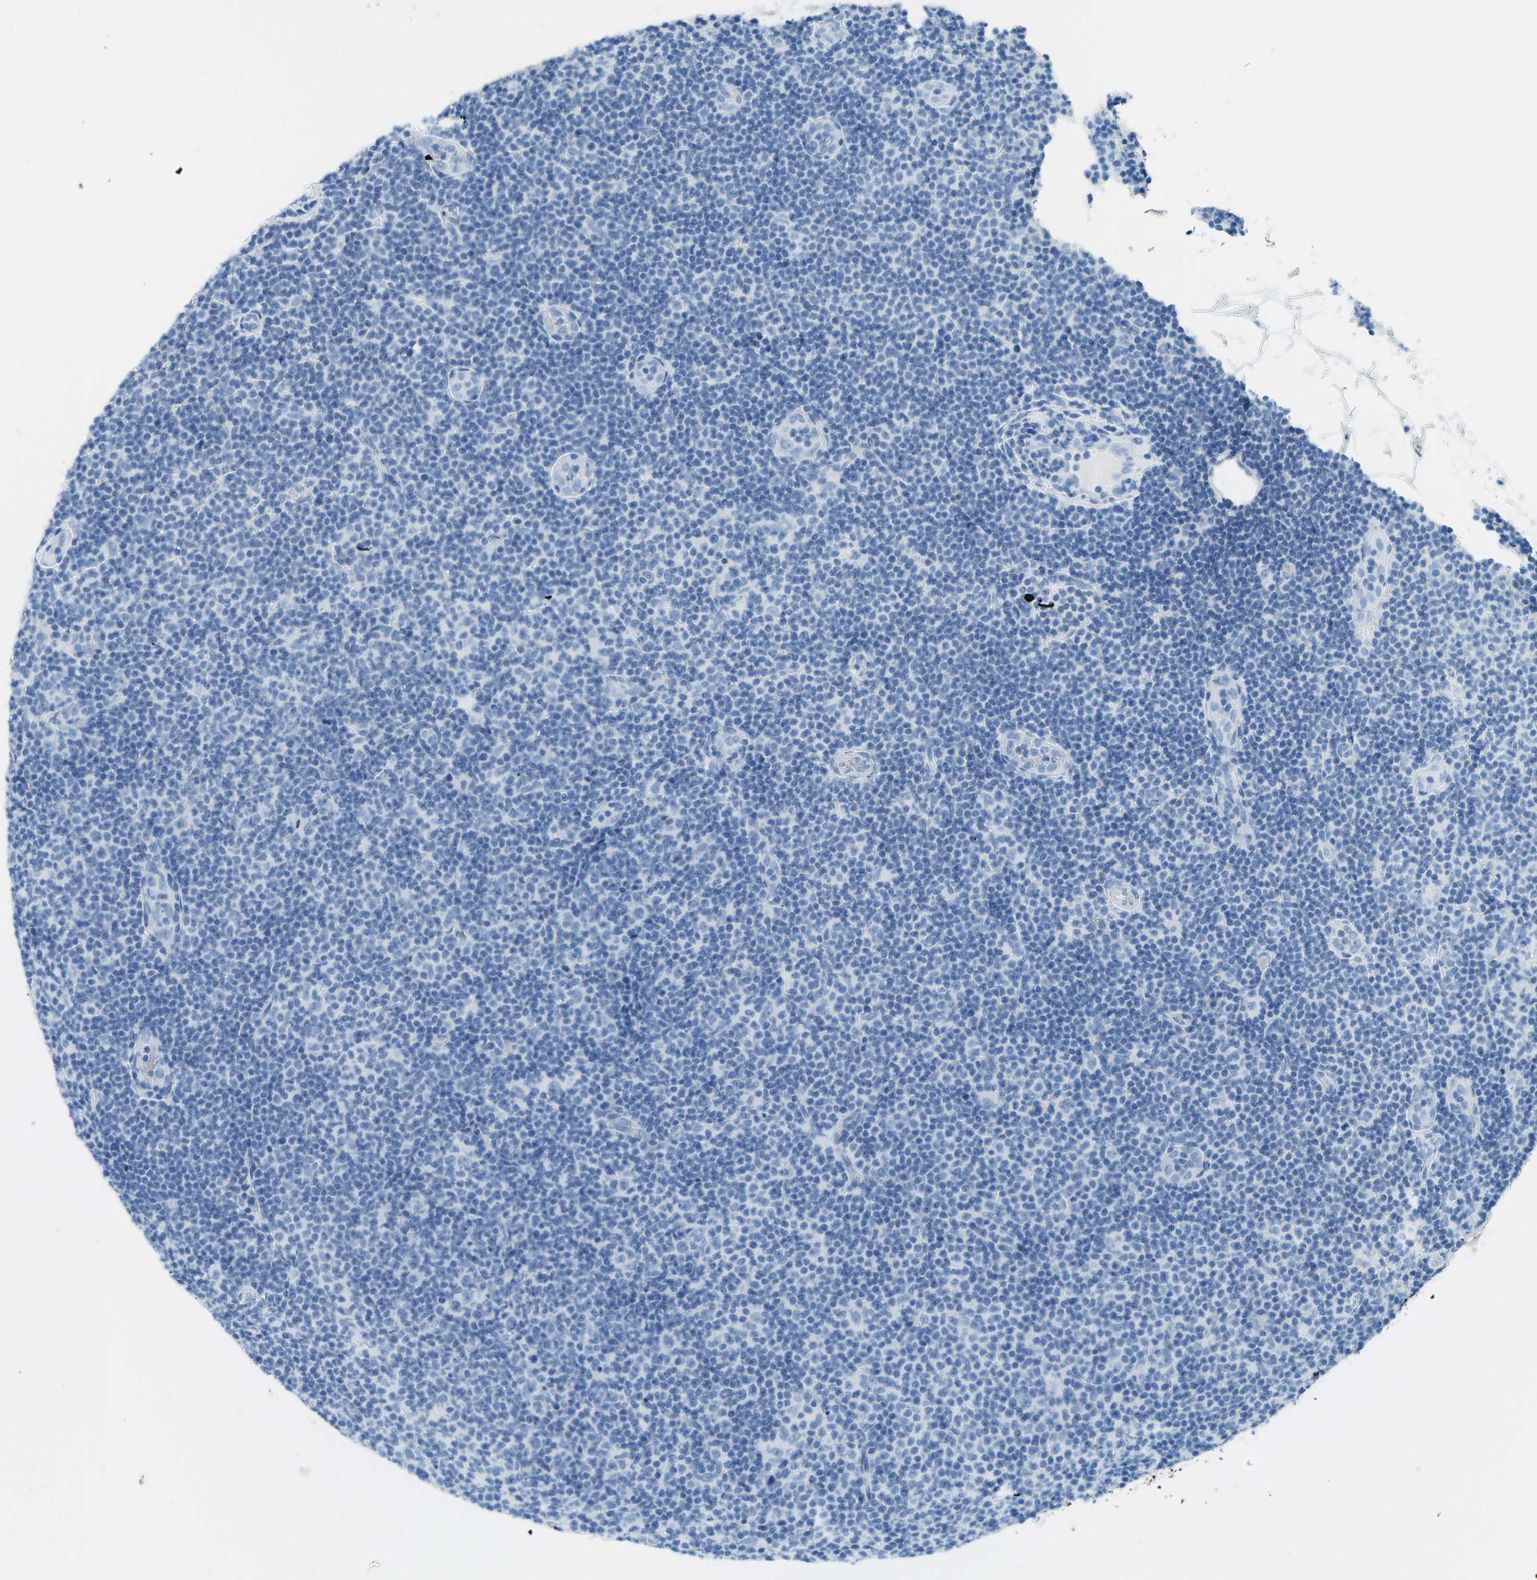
{"staining": {"intensity": "negative", "quantity": "none", "location": "none"}, "tissue": "lymphoma", "cell_type": "Tumor cells", "image_type": "cancer", "snomed": [{"axis": "morphology", "description": "Malignant lymphoma, non-Hodgkin's type, Low grade"}, {"axis": "topography", "description": "Lymph node"}], "caption": "There is no significant expression in tumor cells of lymphoma.", "gene": "ATP1A1", "patient": {"sex": "male", "age": 66}}